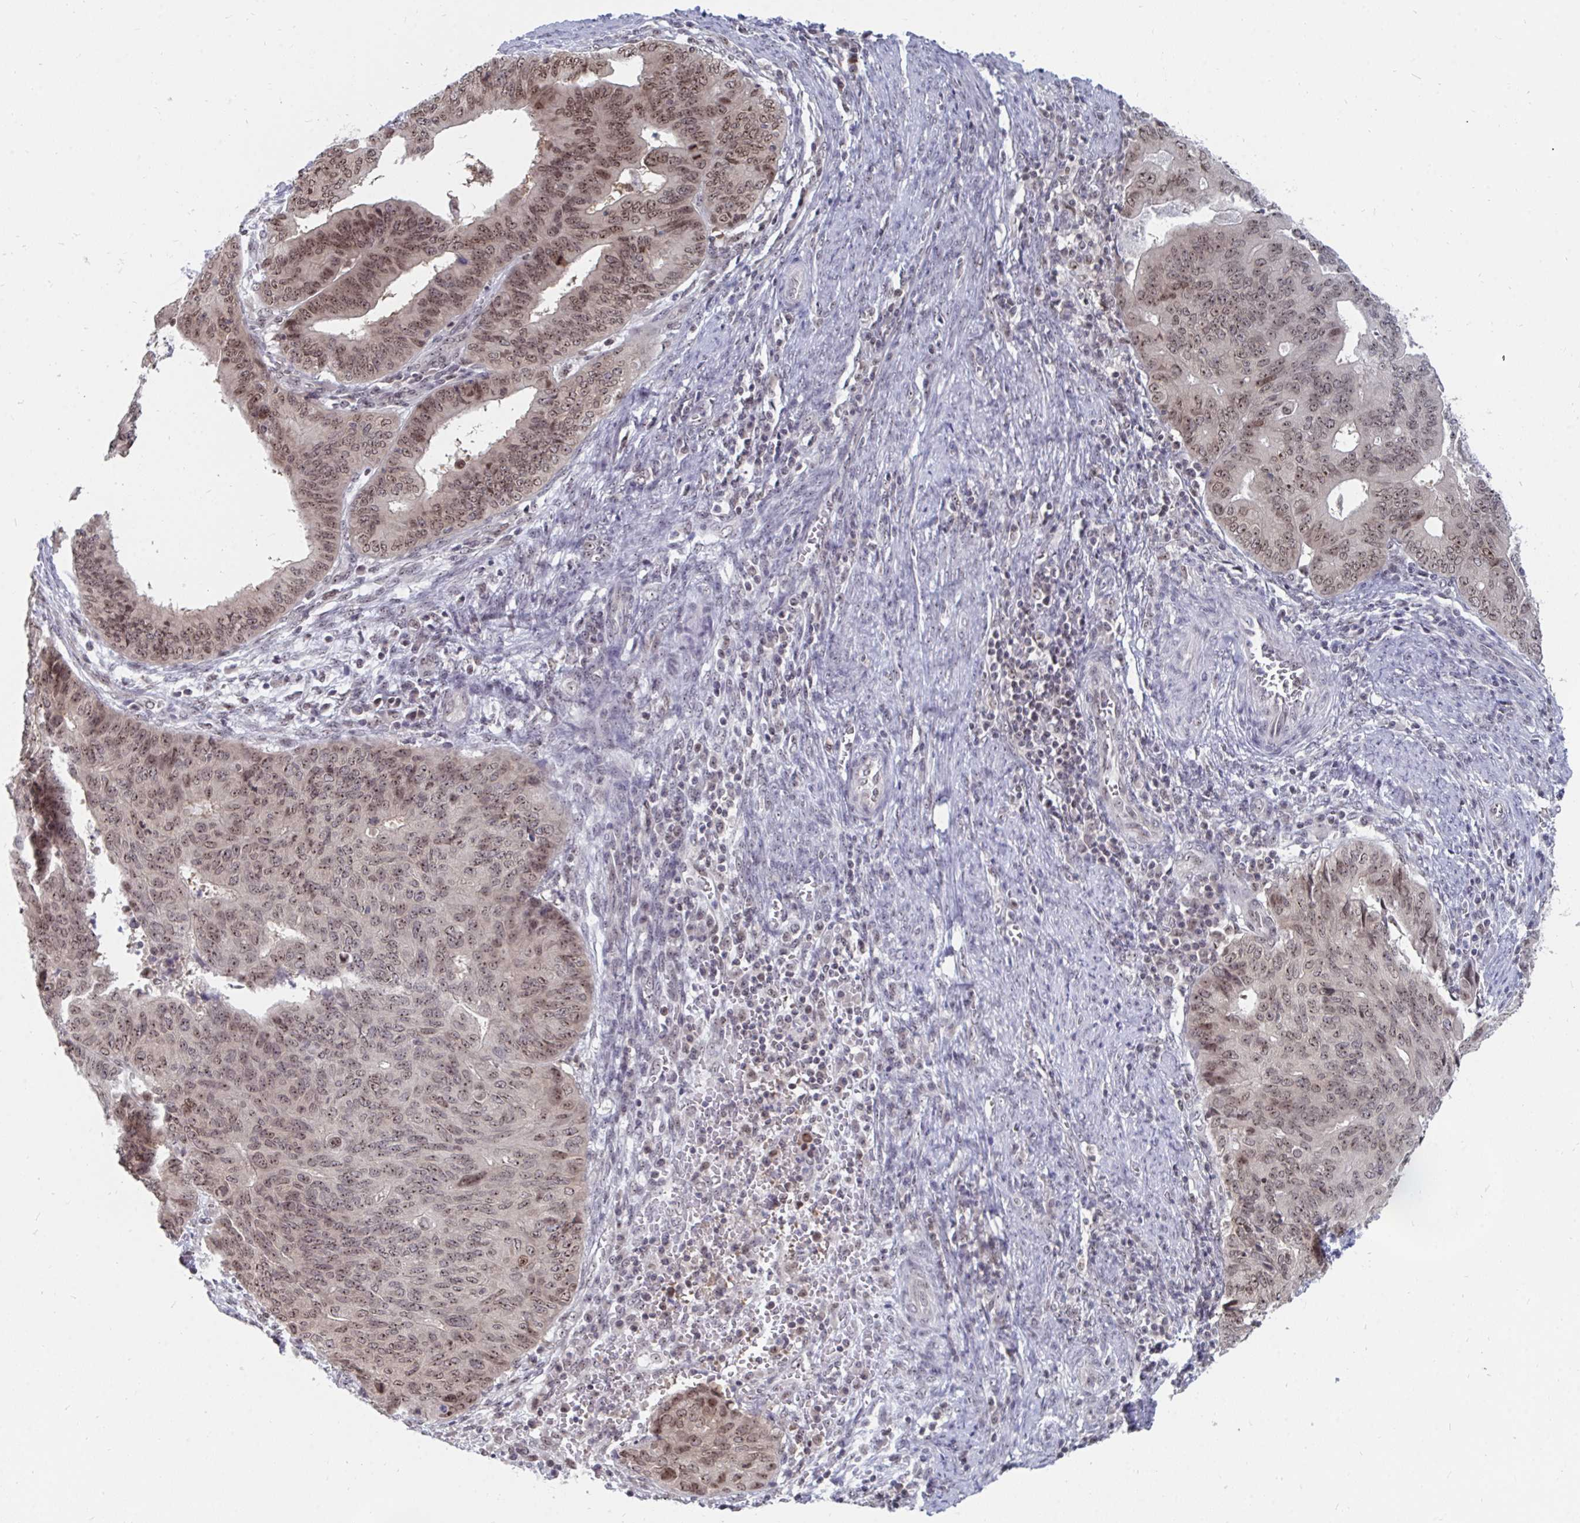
{"staining": {"intensity": "moderate", "quantity": "25%-75%", "location": "nuclear"}, "tissue": "endometrial cancer", "cell_type": "Tumor cells", "image_type": "cancer", "snomed": [{"axis": "morphology", "description": "Adenocarcinoma, NOS"}, {"axis": "topography", "description": "Endometrium"}], "caption": "Endometrial cancer (adenocarcinoma) tissue reveals moderate nuclear expression in approximately 25%-75% of tumor cells", "gene": "TRIP12", "patient": {"sex": "female", "age": 65}}